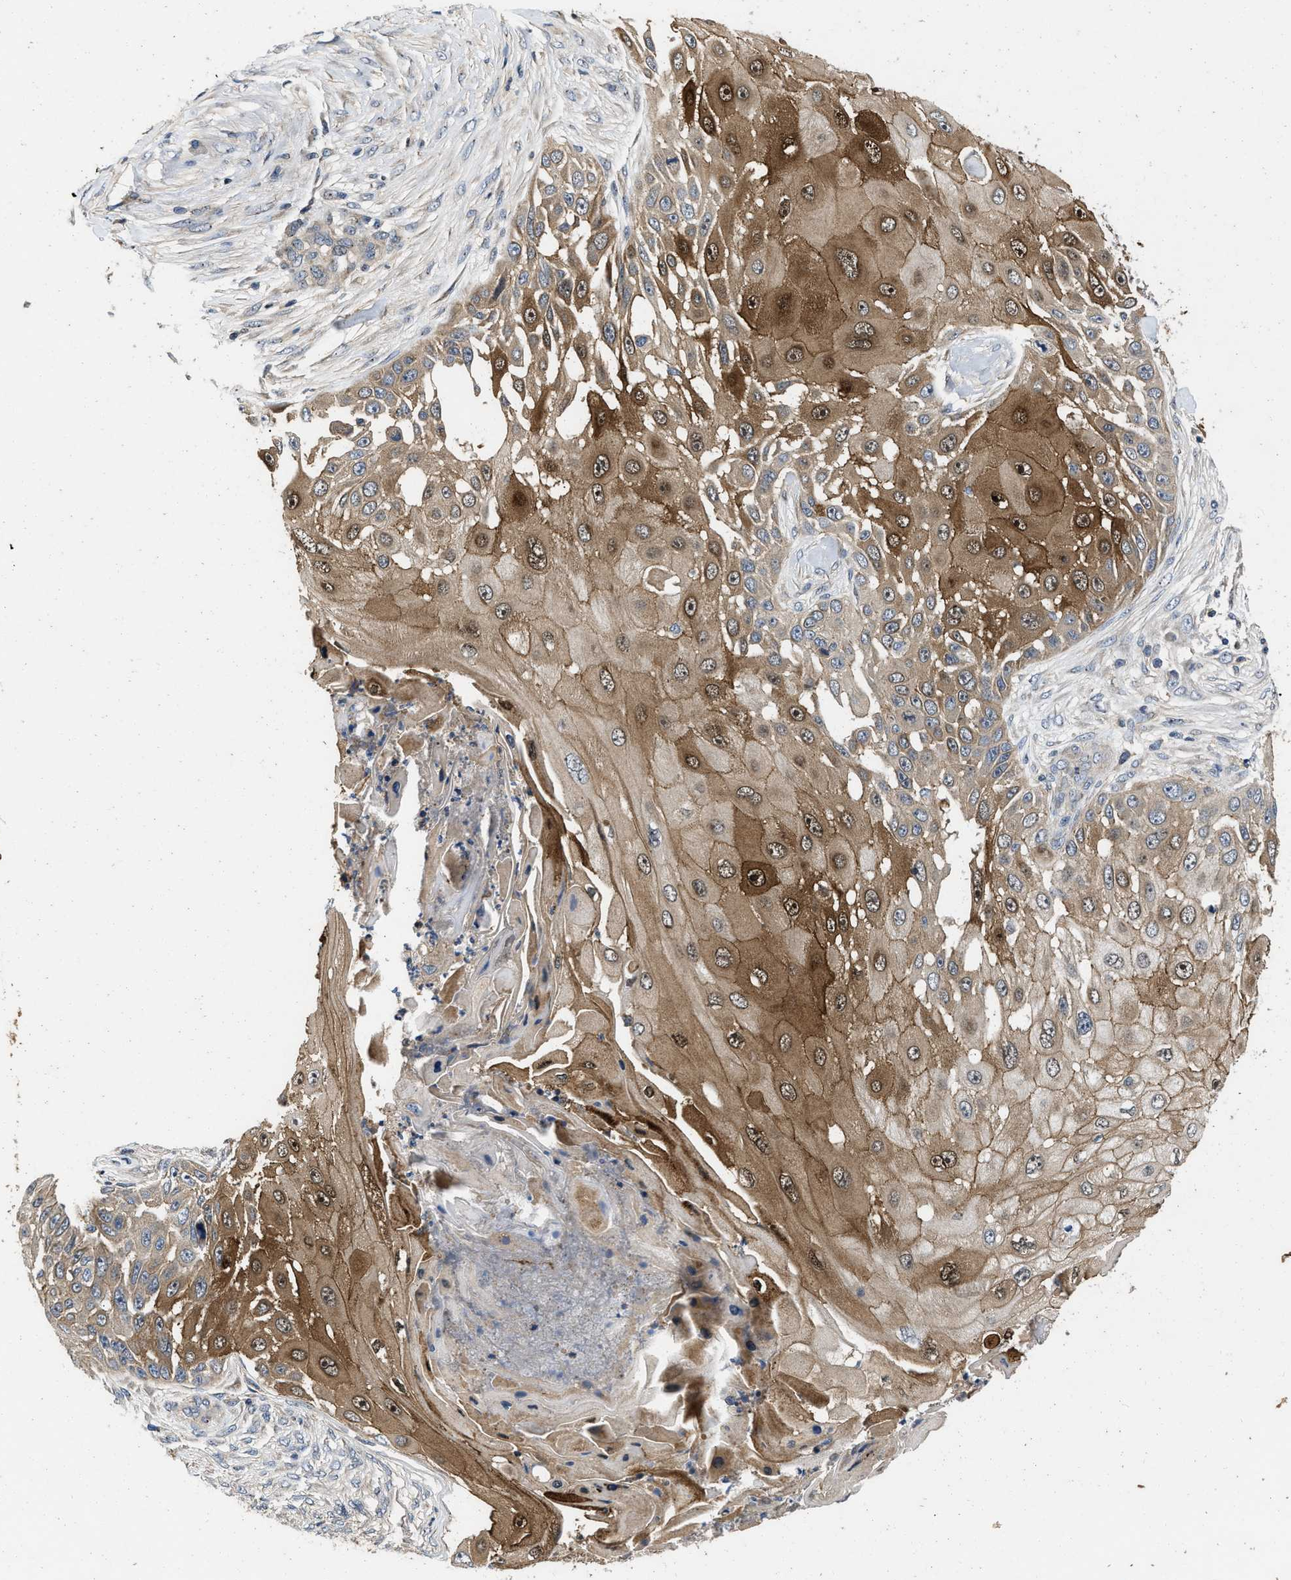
{"staining": {"intensity": "moderate", "quantity": ">75%", "location": "cytoplasmic/membranous,nuclear"}, "tissue": "skin cancer", "cell_type": "Tumor cells", "image_type": "cancer", "snomed": [{"axis": "morphology", "description": "Squamous cell carcinoma, NOS"}, {"axis": "topography", "description": "Skin"}], "caption": "The image displays staining of skin squamous cell carcinoma, revealing moderate cytoplasmic/membranous and nuclear protein staining (brown color) within tumor cells.", "gene": "PRDM14", "patient": {"sex": "female", "age": 44}}